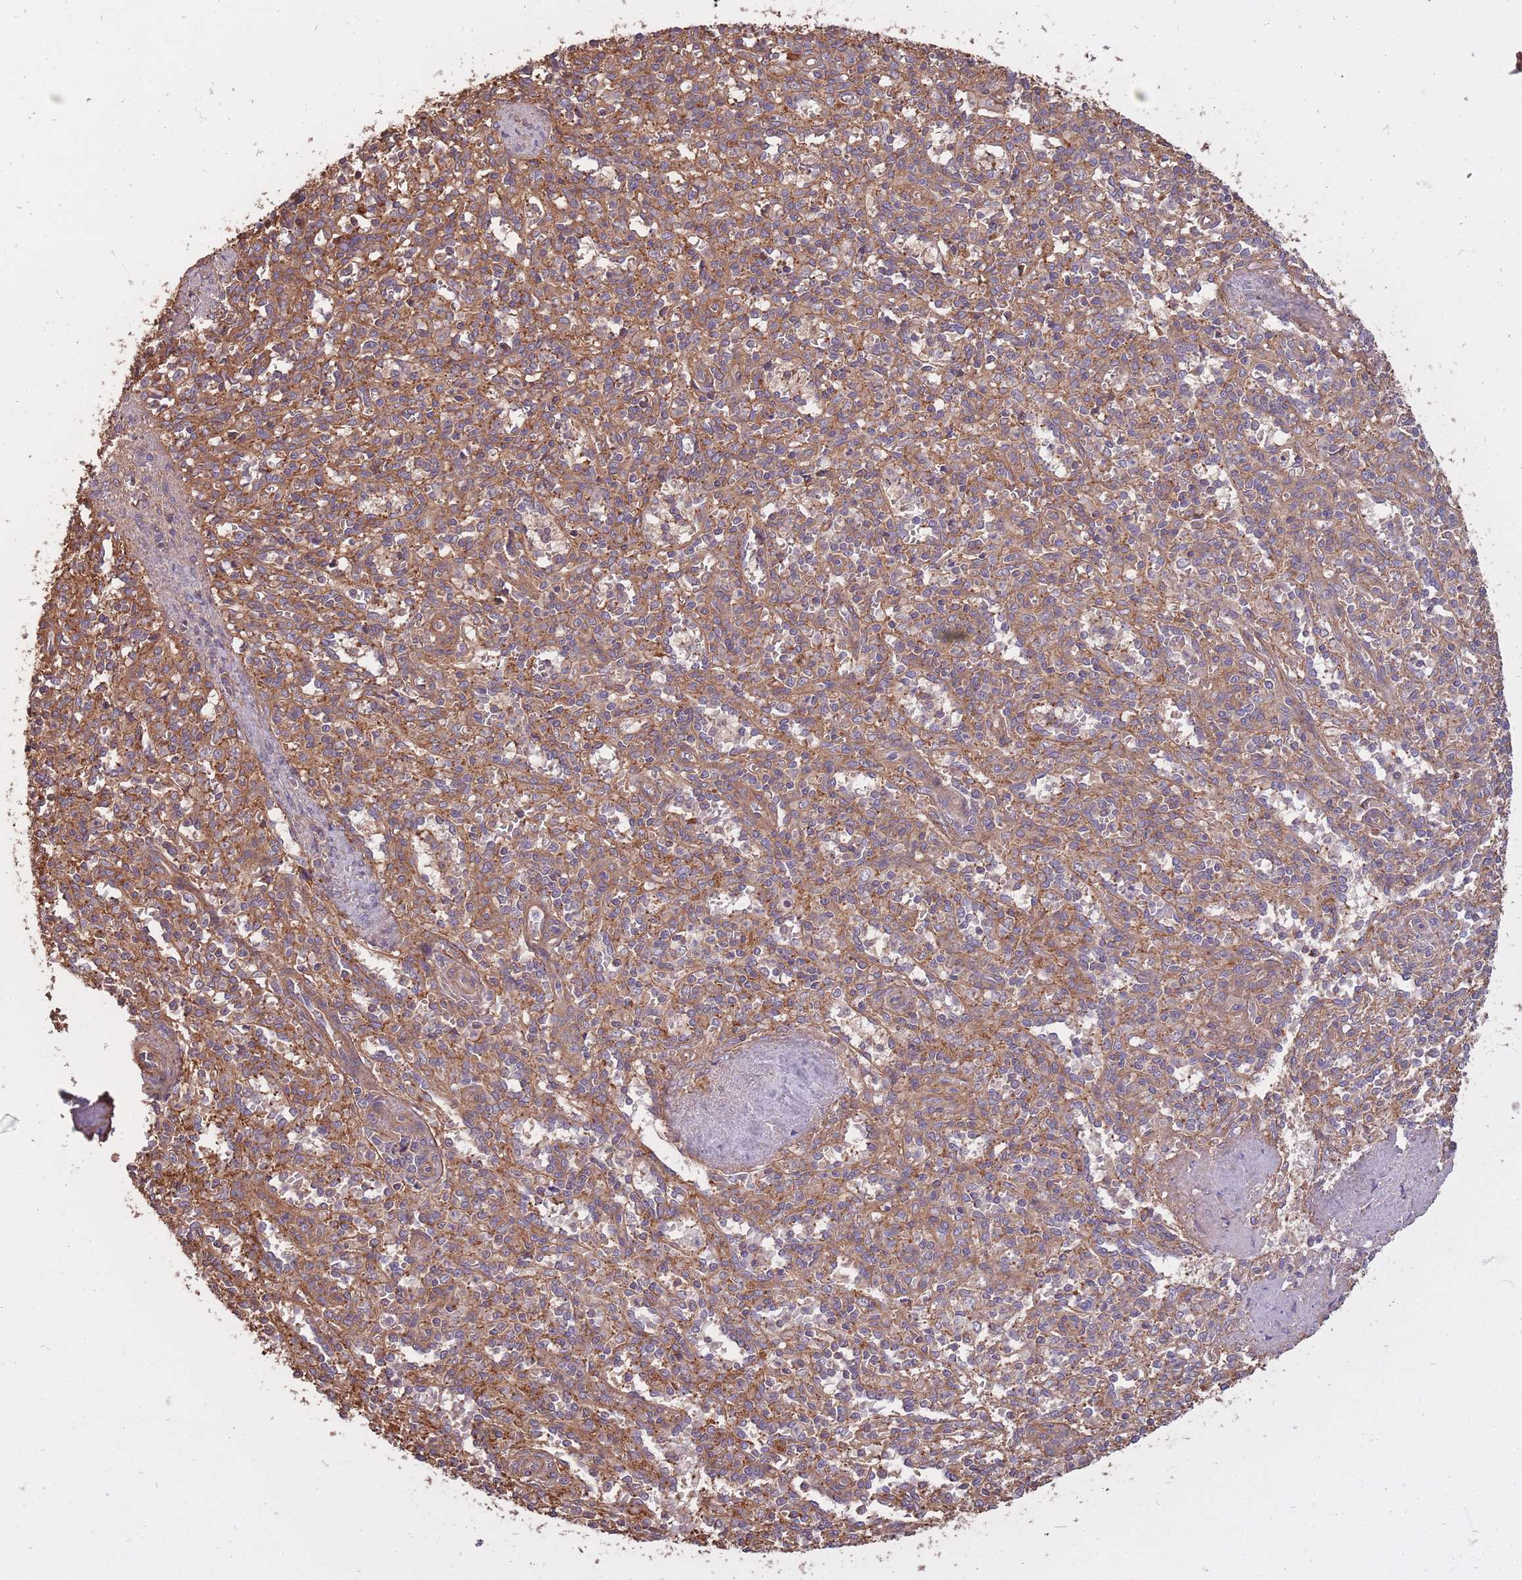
{"staining": {"intensity": "moderate", "quantity": ">75%", "location": "cytoplasmic/membranous"}, "tissue": "spleen", "cell_type": "Cells in red pulp", "image_type": "normal", "snomed": [{"axis": "morphology", "description": "Normal tissue, NOS"}, {"axis": "topography", "description": "Spleen"}], "caption": "Moderate cytoplasmic/membranous protein staining is appreciated in approximately >75% of cells in red pulp in spleen.", "gene": "ARMH3", "patient": {"sex": "female", "age": 70}}